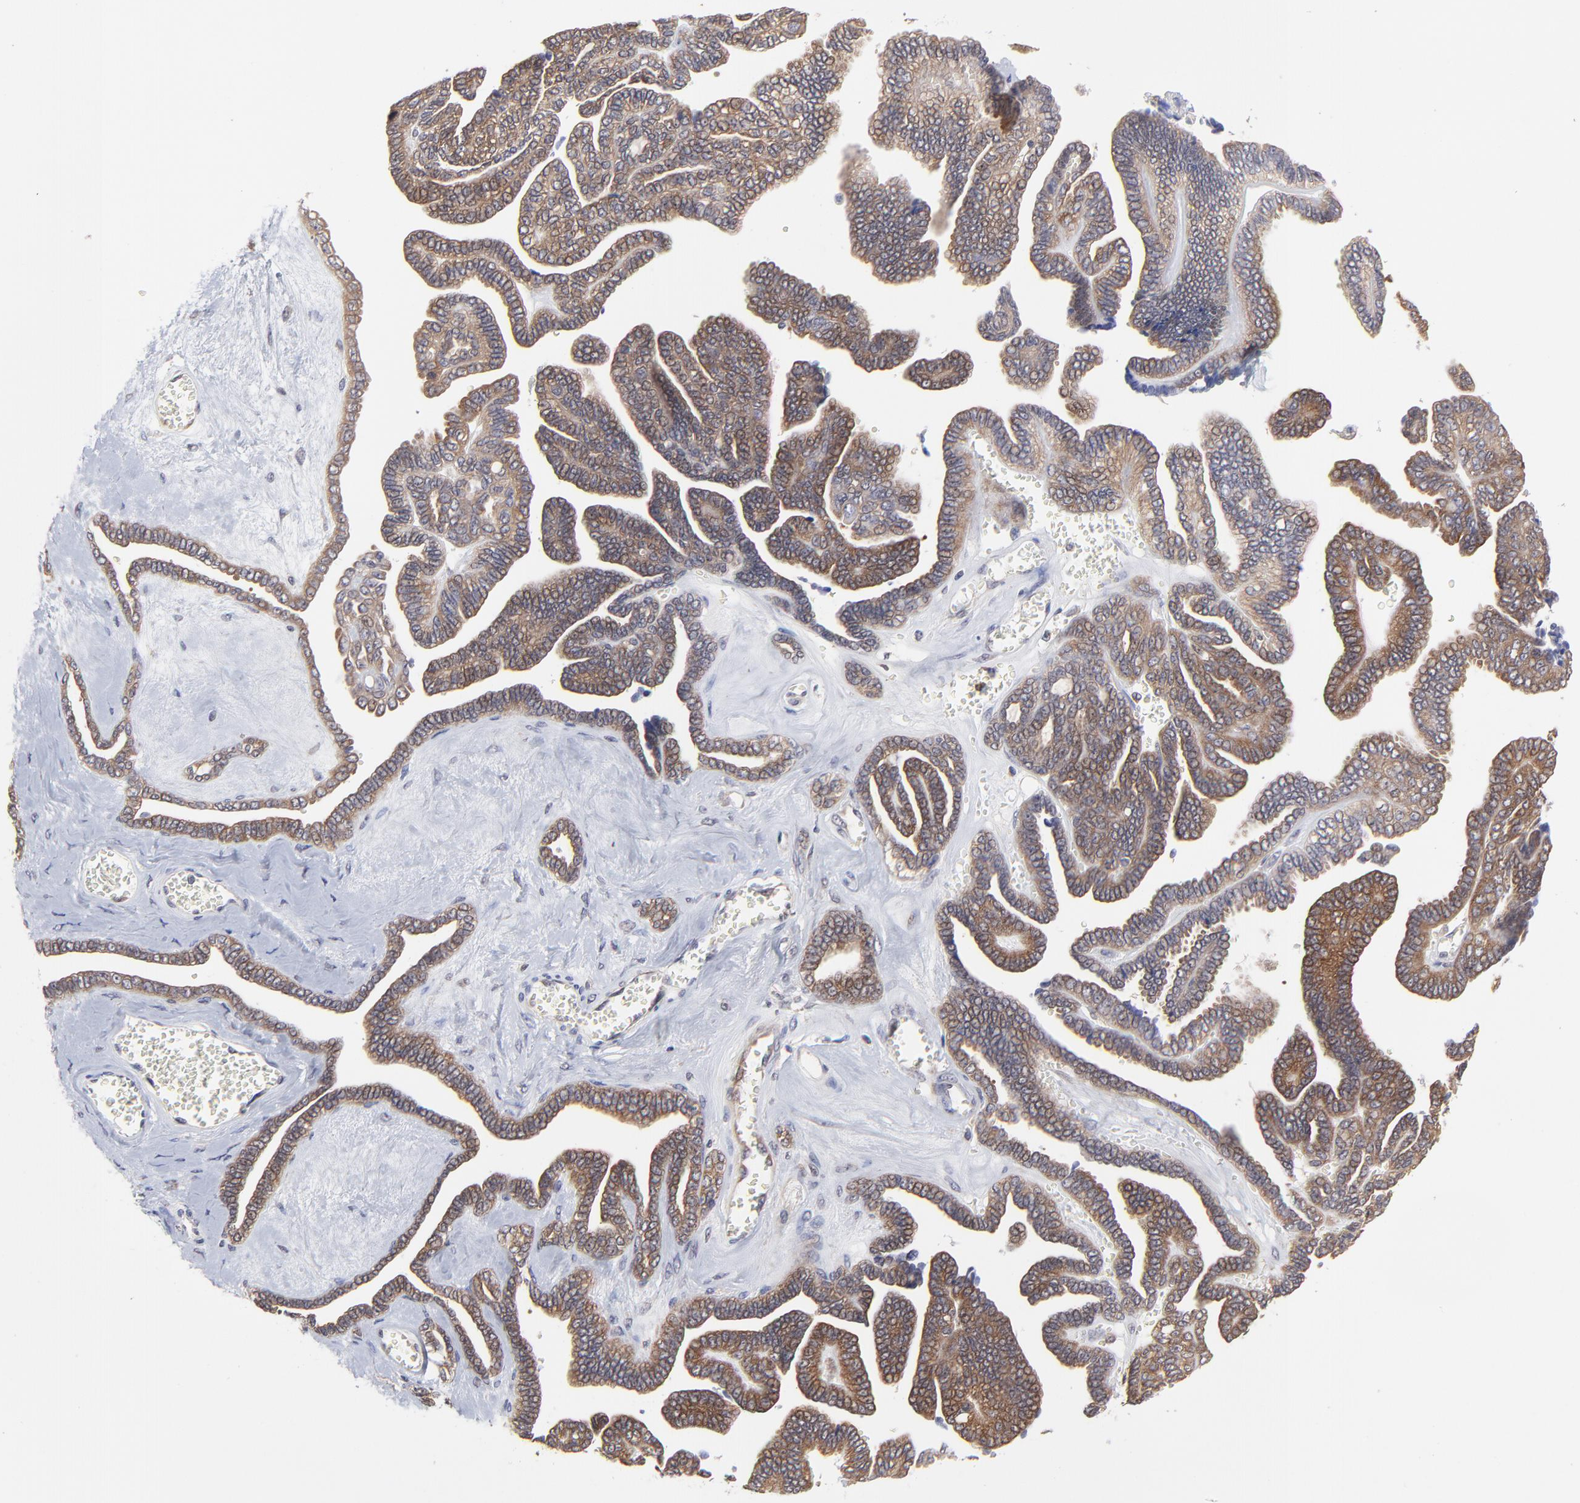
{"staining": {"intensity": "strong", "quantity": ">75%", "location": "cytoplasmic/membranous"}, "tissue": "ovarian cancer", "cell_type": "Tumor cells", "image_type": "cancer", "snomed": [{"axis": "morphology", "description": "Cystadenocarcinoma, serous, NOS"}, {"axis": "topography", "description": "Ovary"}], "caption": "Protein expression analysis of ovarian cancer shows strong cytoplasmic/membranous expression in approximately >75% of tumor cells.", "gene": "GART", "patient": {"sex": "female", "age": 71}}